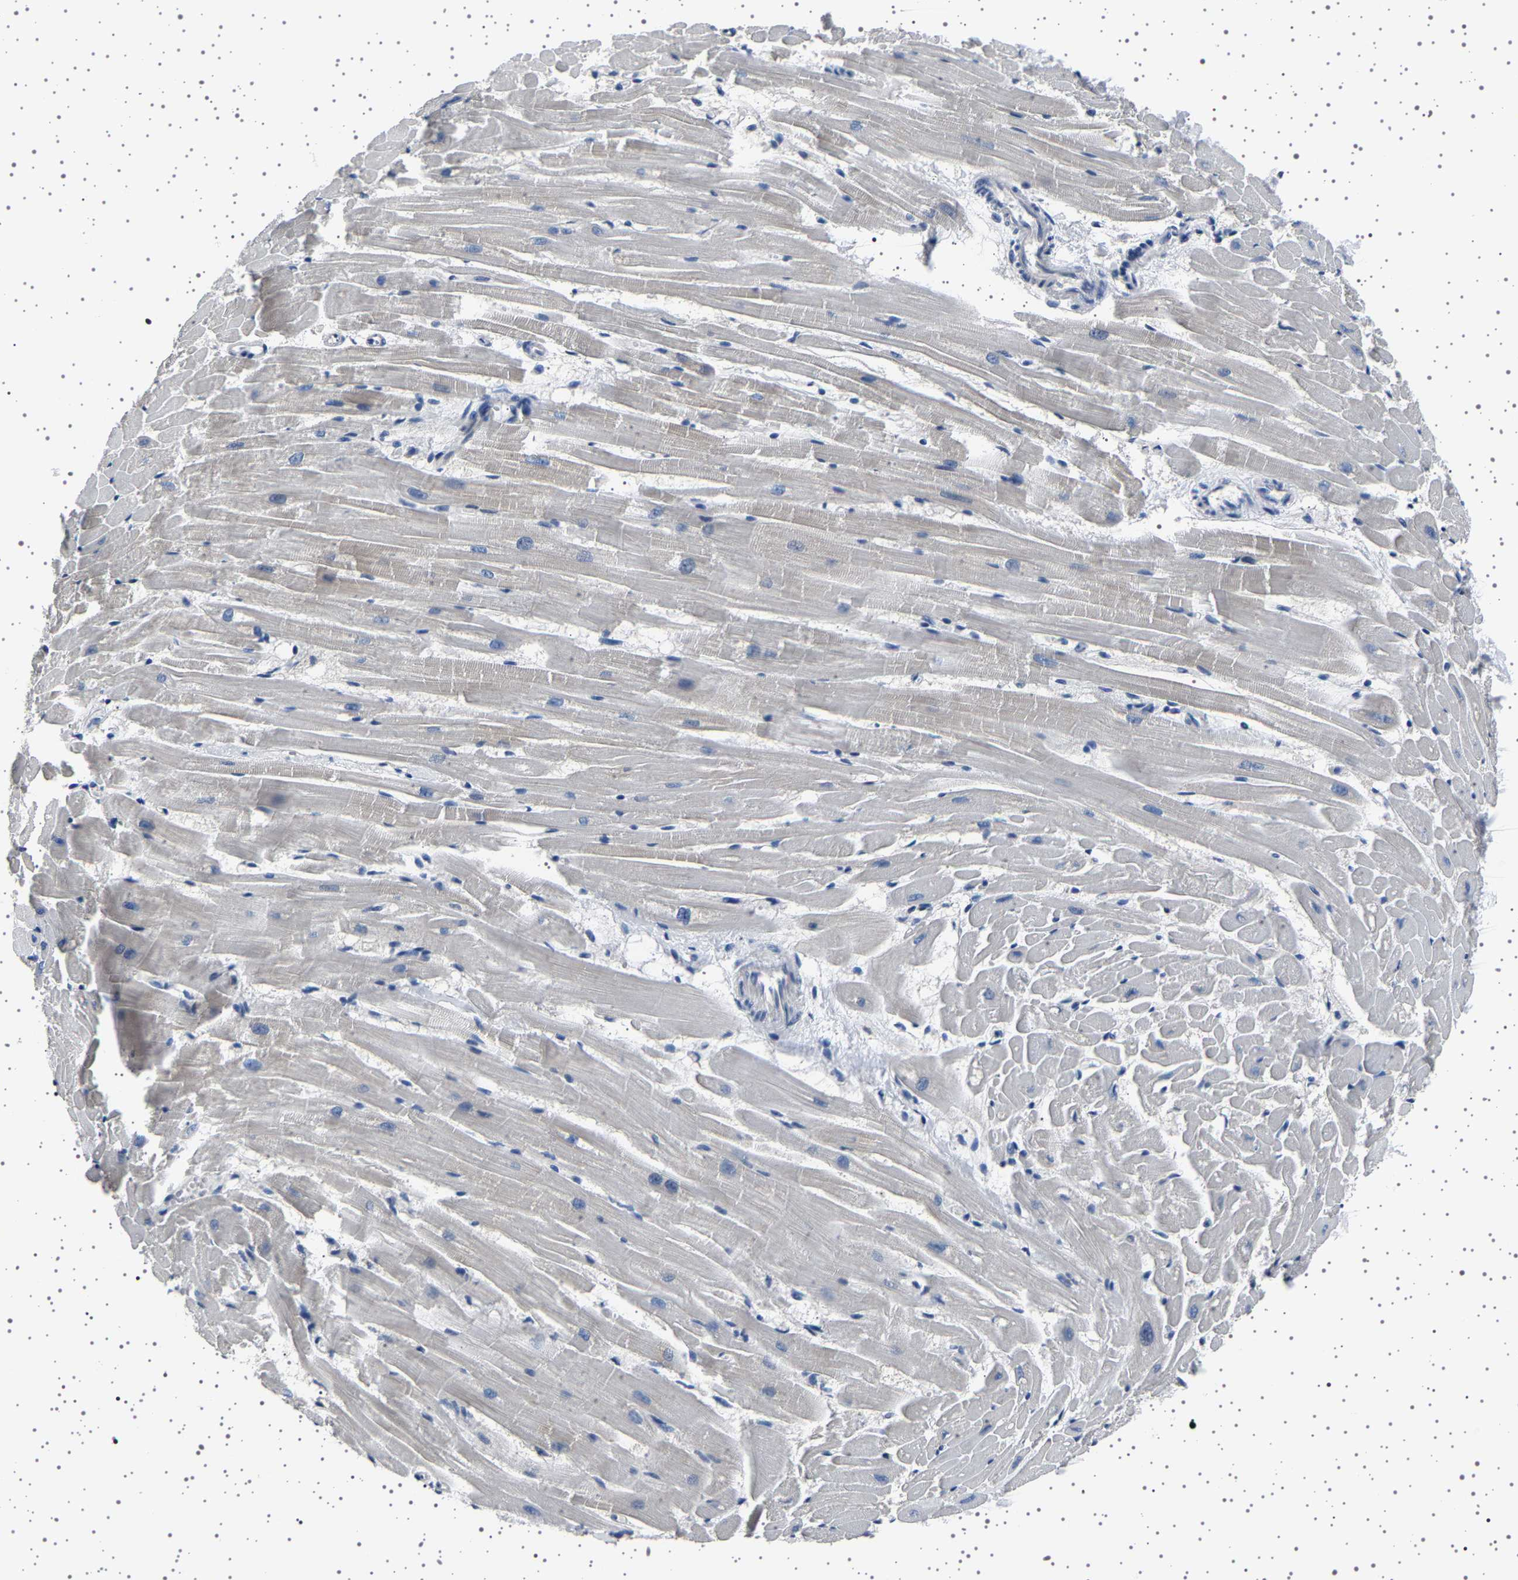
{"staining": {"intensity": "negative", "quantity": "none", "location": "none"}, "tissue": "heart muscle", "cell_type": "Cardiomyocytes", "image_type": "normal", "snomed": [{"axis": "morphology", "description": "Normal tissue, NOS"}, {"axis": "topography", "description": "Heart"}], "caption": "DAB (3,3'-diaminobenzidine) immunohistochemical staining of unremarkable heart muscle shows no significant positivity in cardiomyocytes. (IHC, brightfield microscopy, high magnification).", "gene": "IL10RB", "patient": {"sex": "female", "age": 19}}